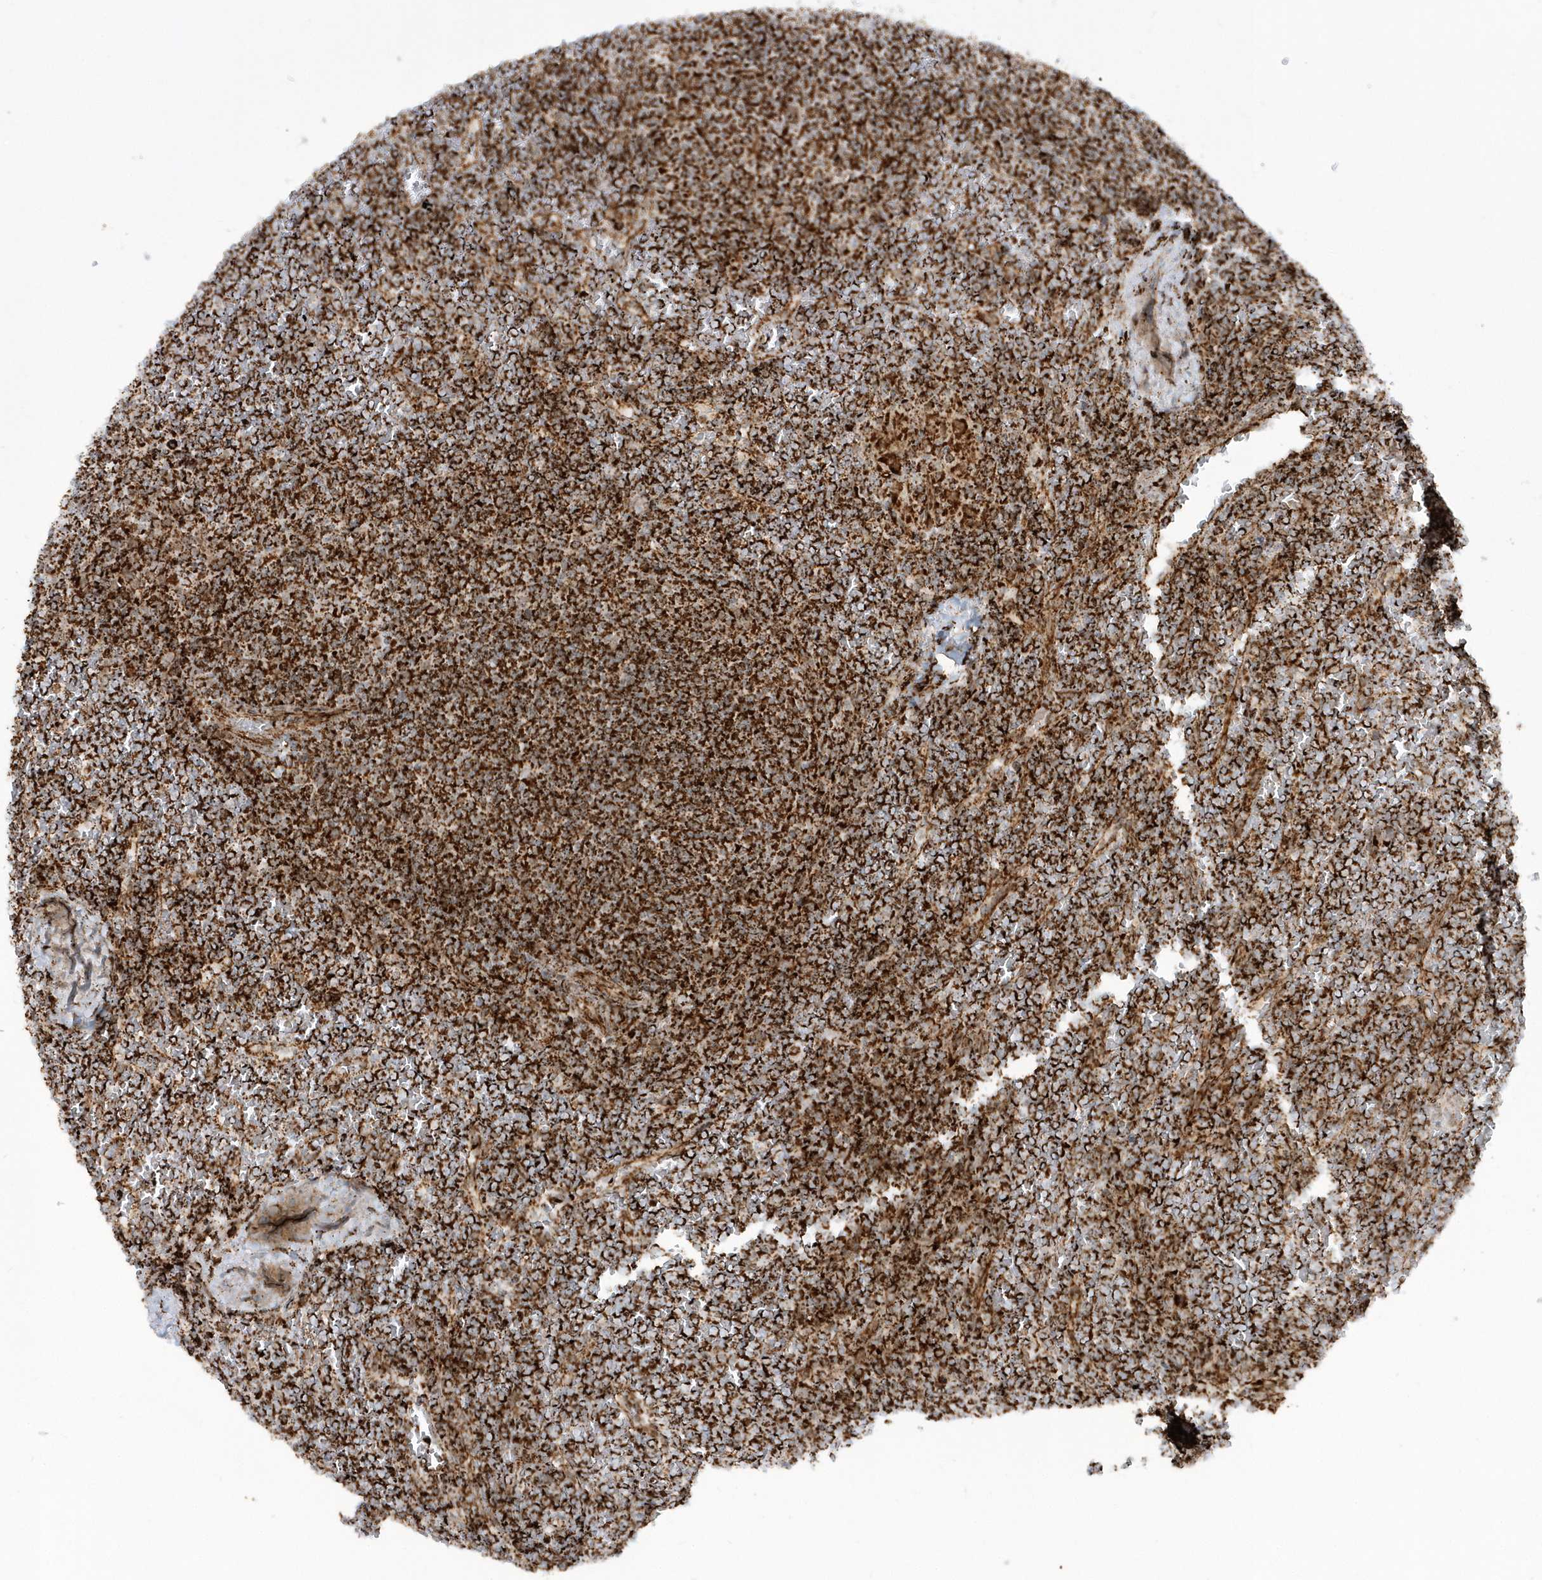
{"staining": {"intensity": "strong", "quantity": ">75%", "location": "cytoplasmic/membranous"}, "tissue": "lymphoma", "cell_type": "Tumor cells", "image_type": "cancer", "snomed": [{"axis": "morphology", "description": "Malignant lymphoma, non-Hodgkin's type, Low grade"}, {"axis": "topography", "description": "Spleen"}], "caption": "Immunohistochemistry of human lymphoma shows high levels of strong cytoplasmic/membranous staining in approximately >75% of tumor cells.", "gene": "CRY2", "patient": {"sex": "female", "age": 19}}